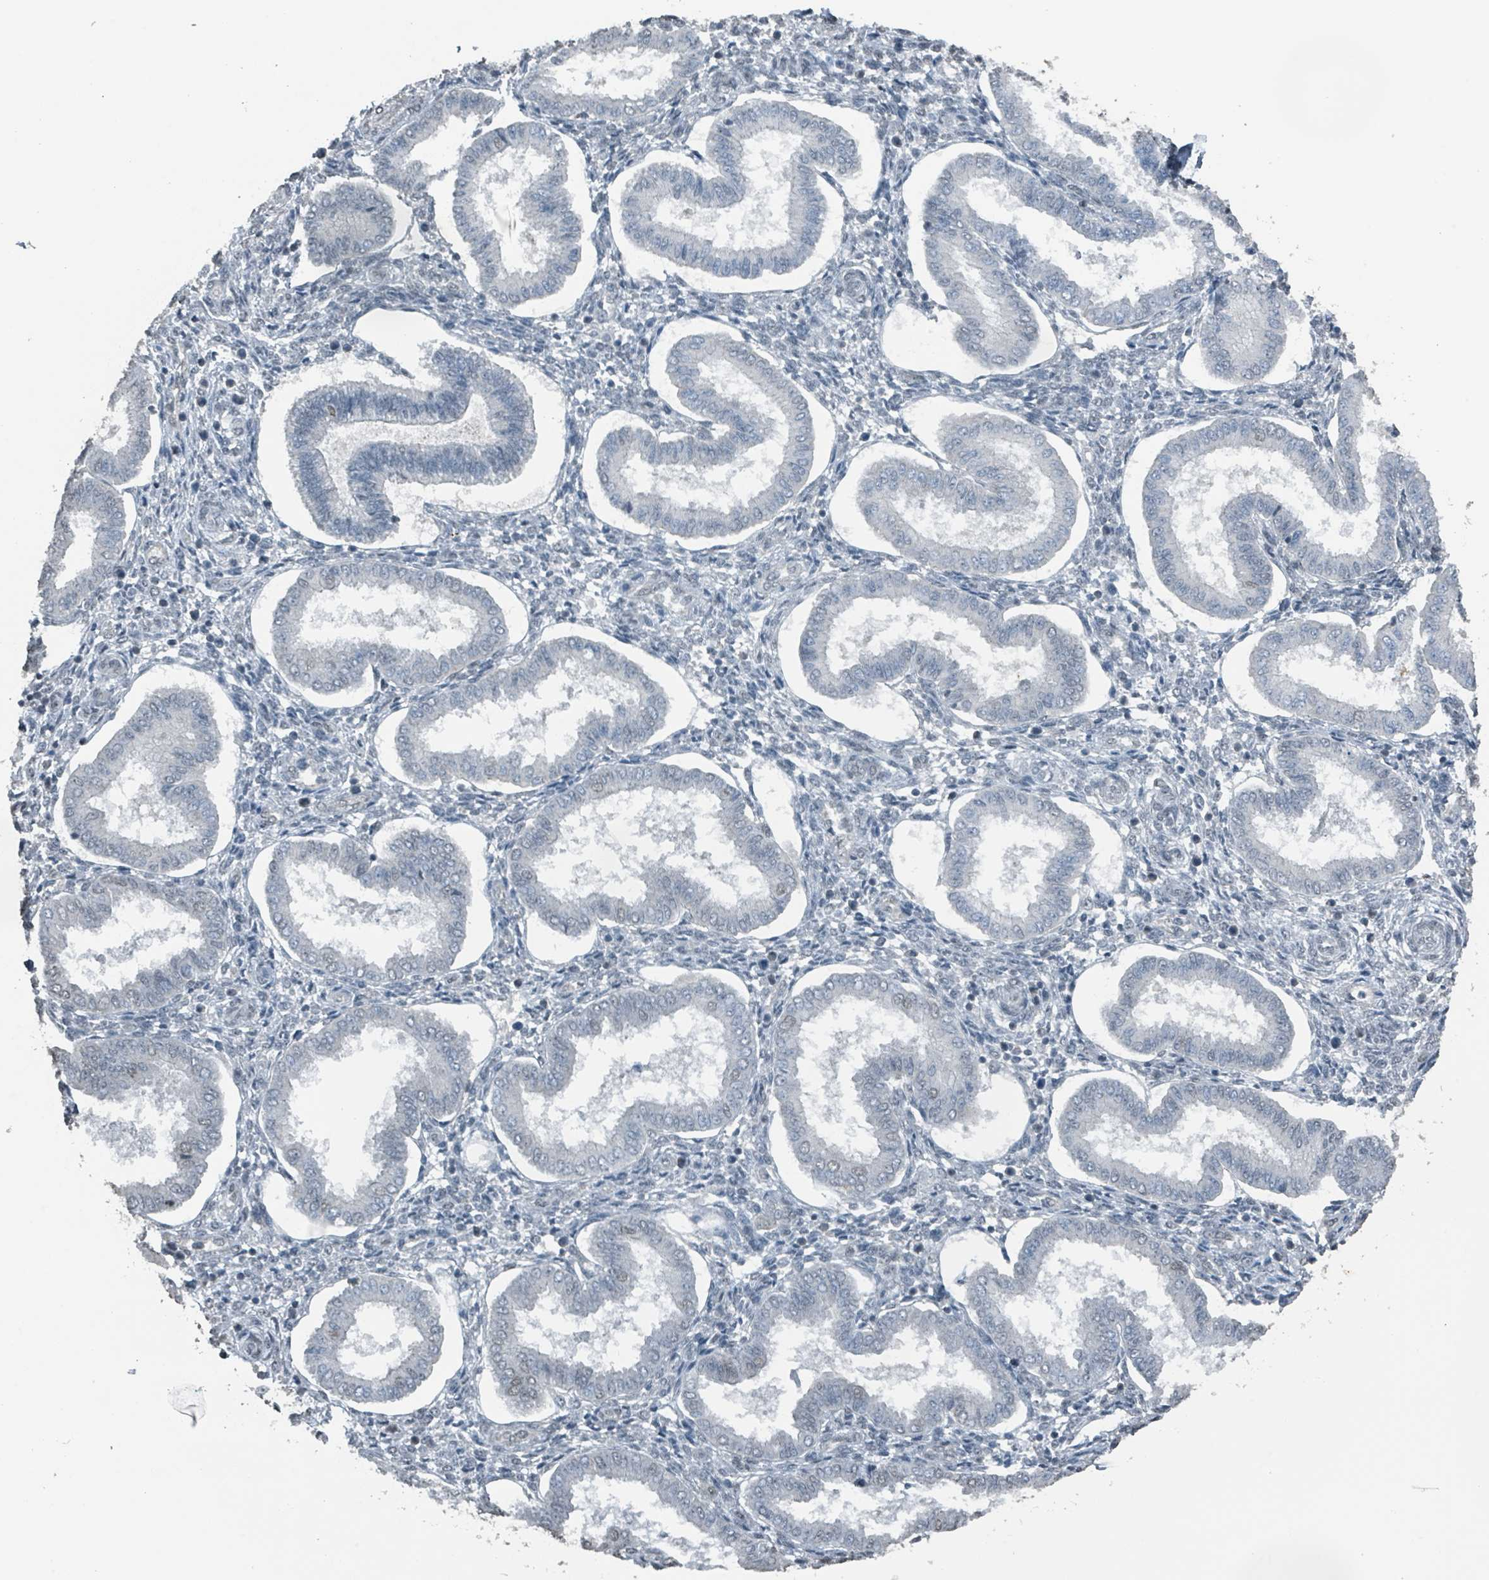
{"staining": {"intensity": "weak", "quantity": "<25%", "location": "nuclear"}, "tissue": "endometrium", "cell_type": "Cells in endometrial stroma", "image_type": "normal", "snomed": [{"axis": "morphology", "description": "Normal tissue, NOS"}, {"axis": "topography", "description": "Endometrium"}], "caption": "Cells in endometrial stroma show no significant positivity in benign endometrium. Brightfield microscopy of IHC stained with DAB (3,3'-diaminobenzidine) (brown) and hematoxylin (blue), captured at high magnification.", "gene": "PHIP", "patient": {"sex": "female", "age": 24}}